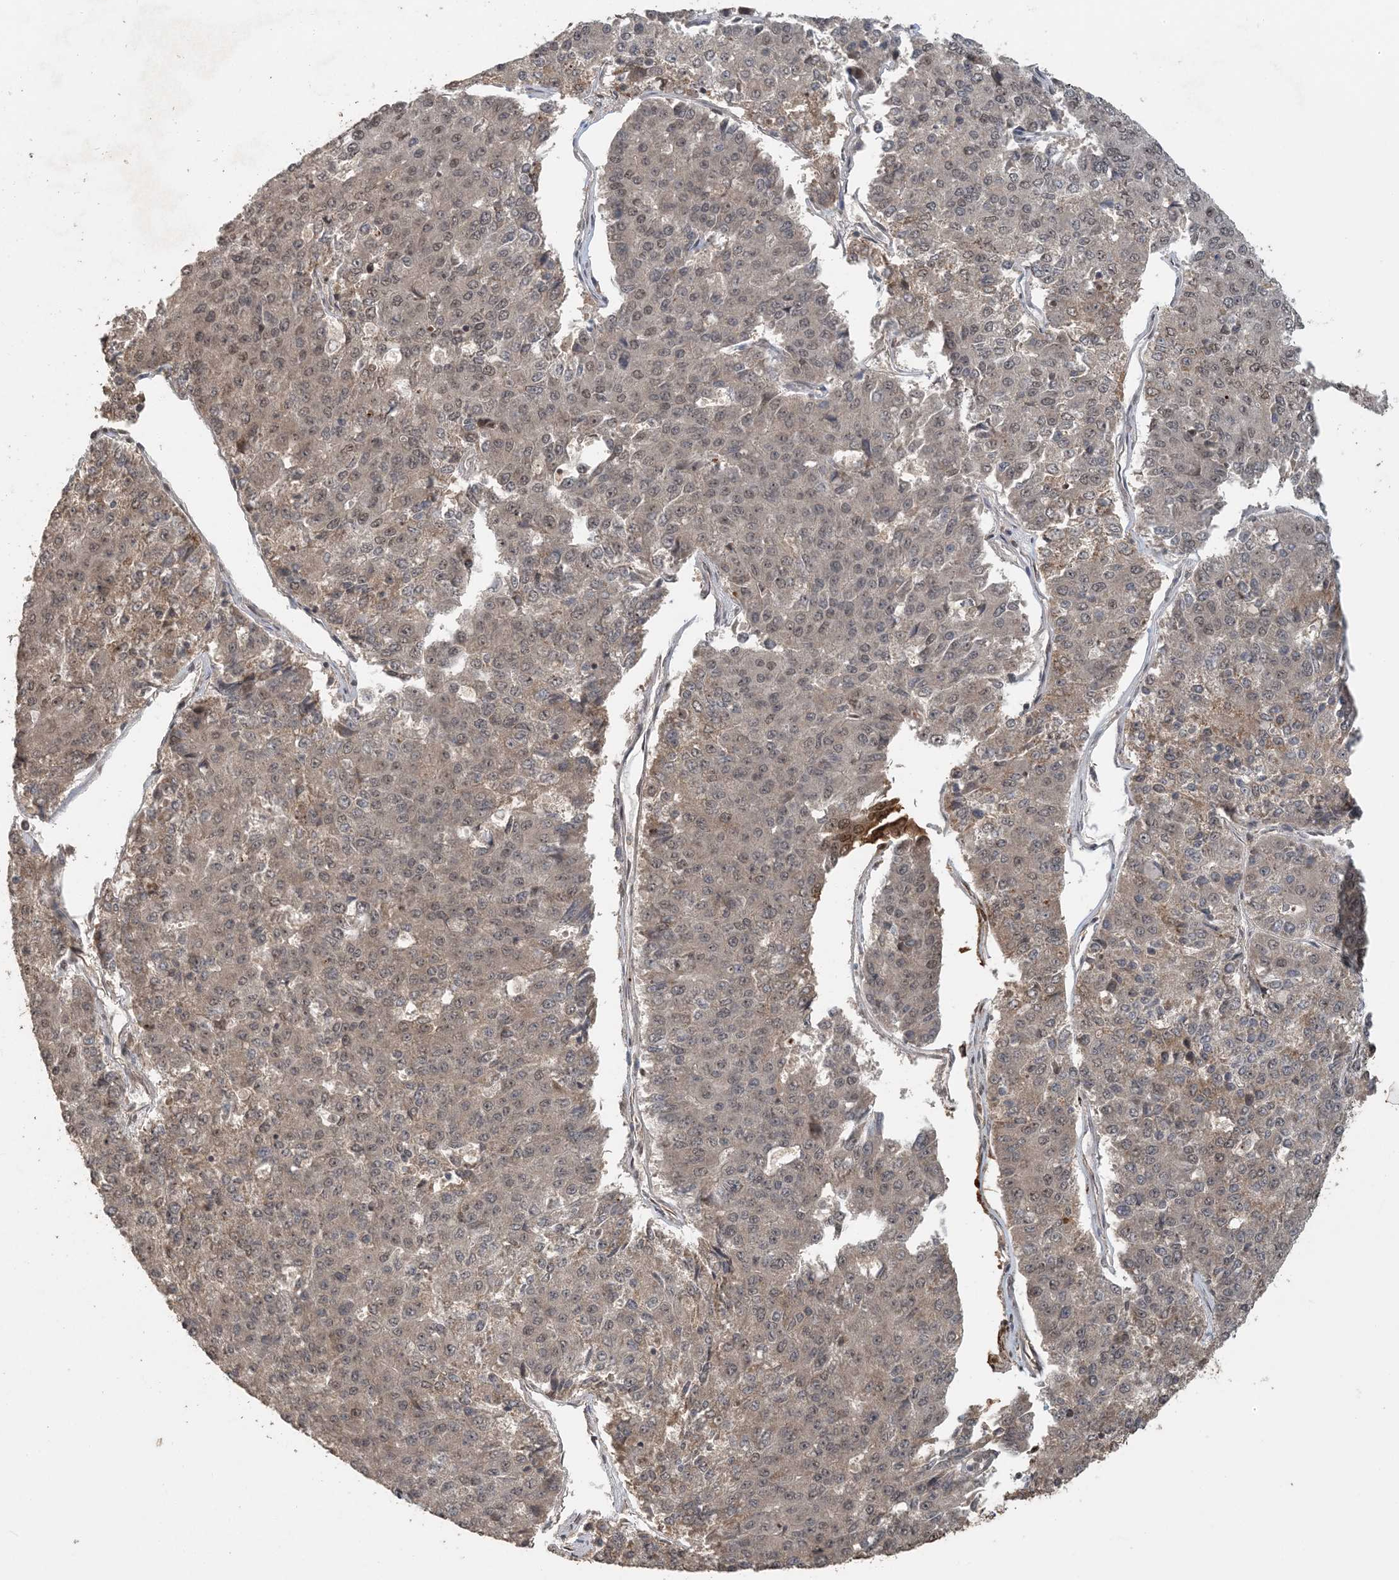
{"staining": {"intensity": "weak", "quantity": ">75%", "location": "cytoplasmic/membranous,nuclear"}, "tissue": "pancreatic cancer", "cell_type": "Tumor cells", "image_type": "cancer", "snomed": [{"axis": "morphology", "description": "Adenocarcinoma, NOS"}, {"axis": "topography", "description": "Pancreas"}], "caption": "Pancreatic cancer (adenocarcinoma) tissue demonstrates weak cytoplasmic/membranous and nuclear positivity in approximately >75% of tumor cells", "gene": "ATP13A2", "patient": {"sex": "male", "age": 50}}